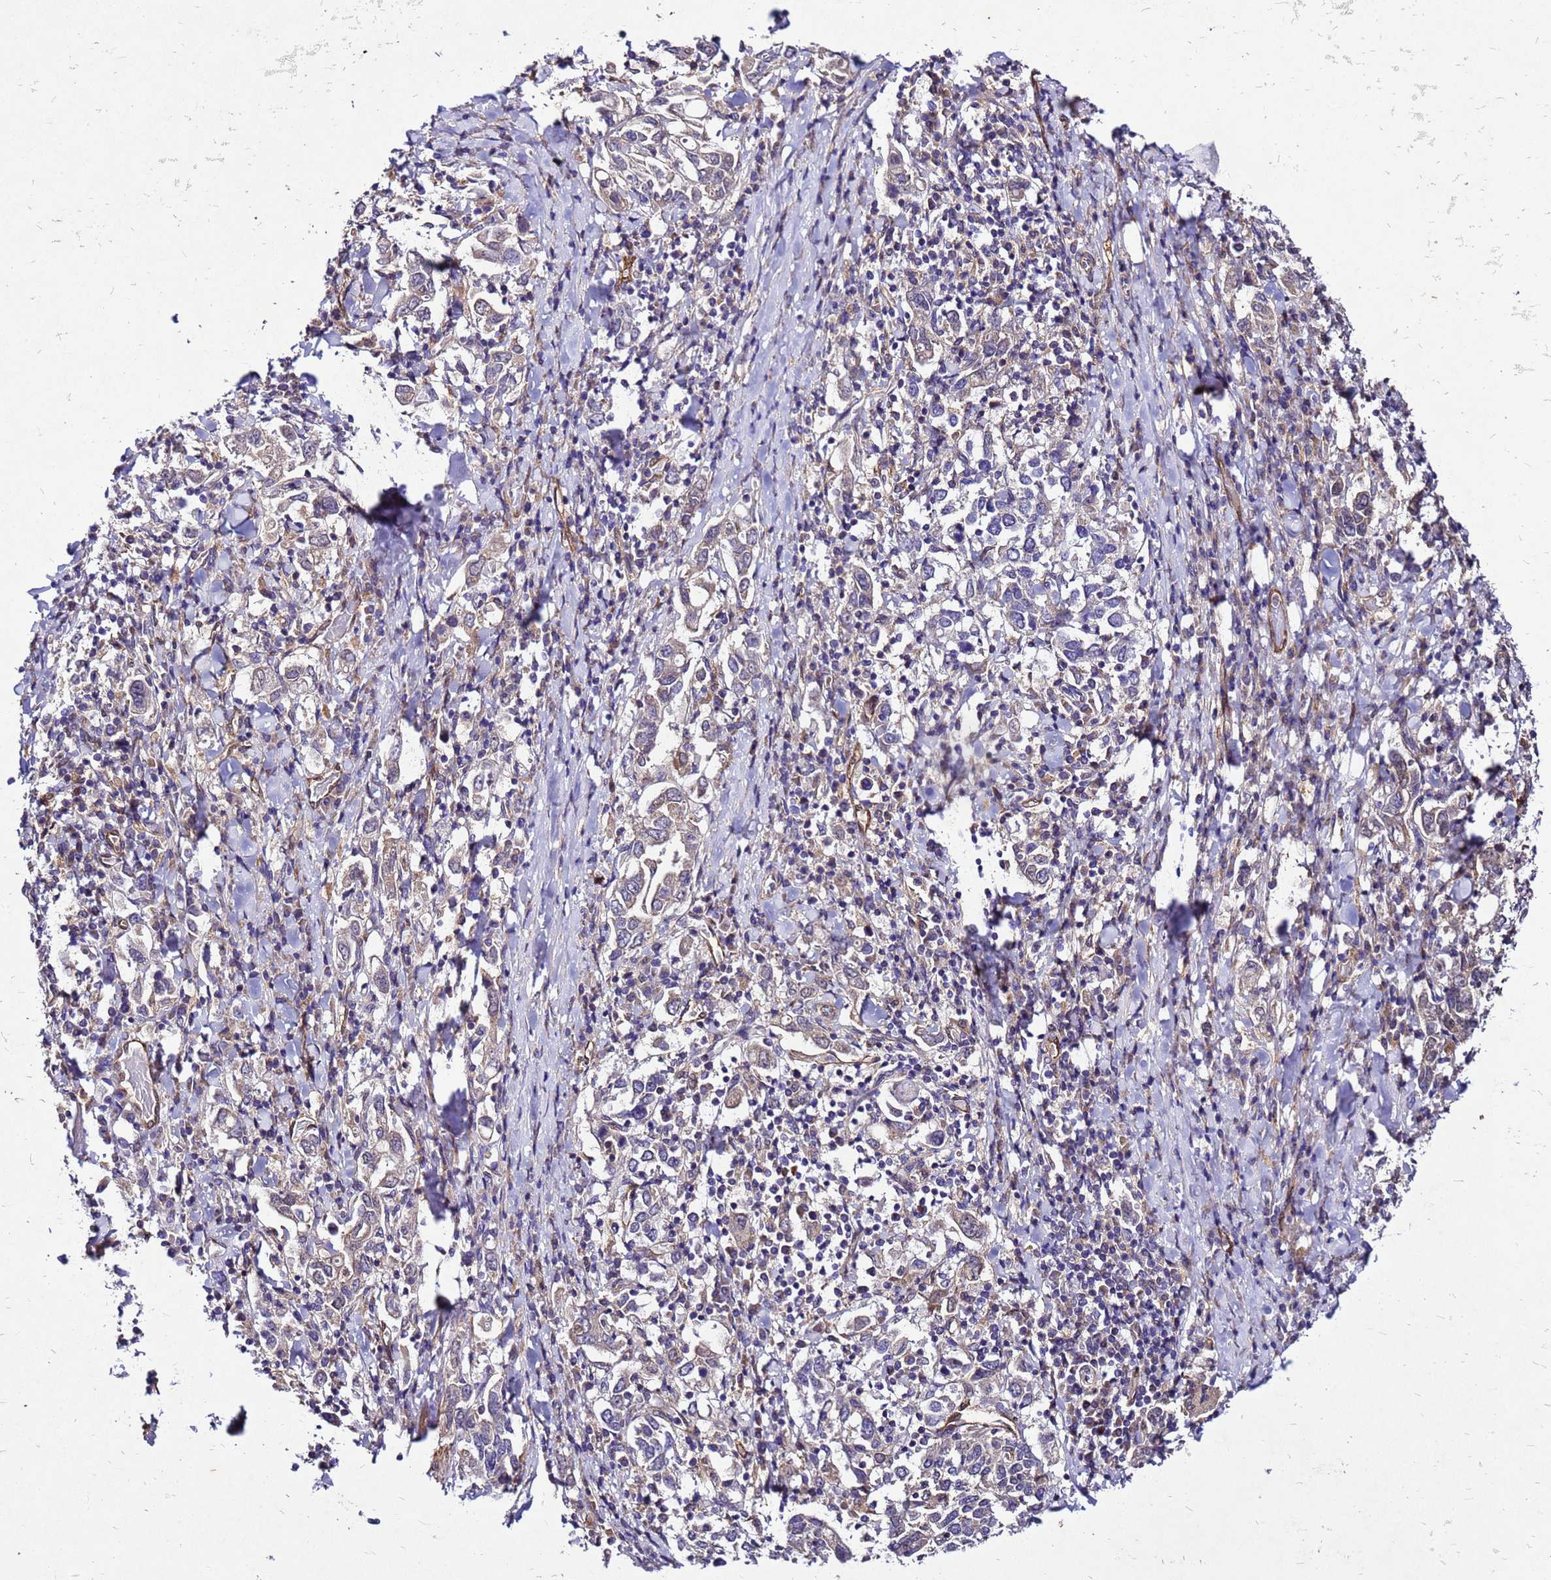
{"staining": {"intensity": "weak", "quantity": "25%-75%", "location": "cytoplasmic/membranous"}, "tissue": "stomach cancer", "cell_type": "Tumor cells", "image_type": "cancer", "snomed": [{"axis": "morphology", "description": "Adenocarcinoma, NOS"}, {"axis": "topography", "description": "Stomach, upper"}], "caption": "The immunohistochemical stain labels weak cytoplasmic/membranous expression in tumor cells of stomach adenocarcinoma tissue.", "gene": "DUSP23", "patient": {"sex": "male", "age": 62}}